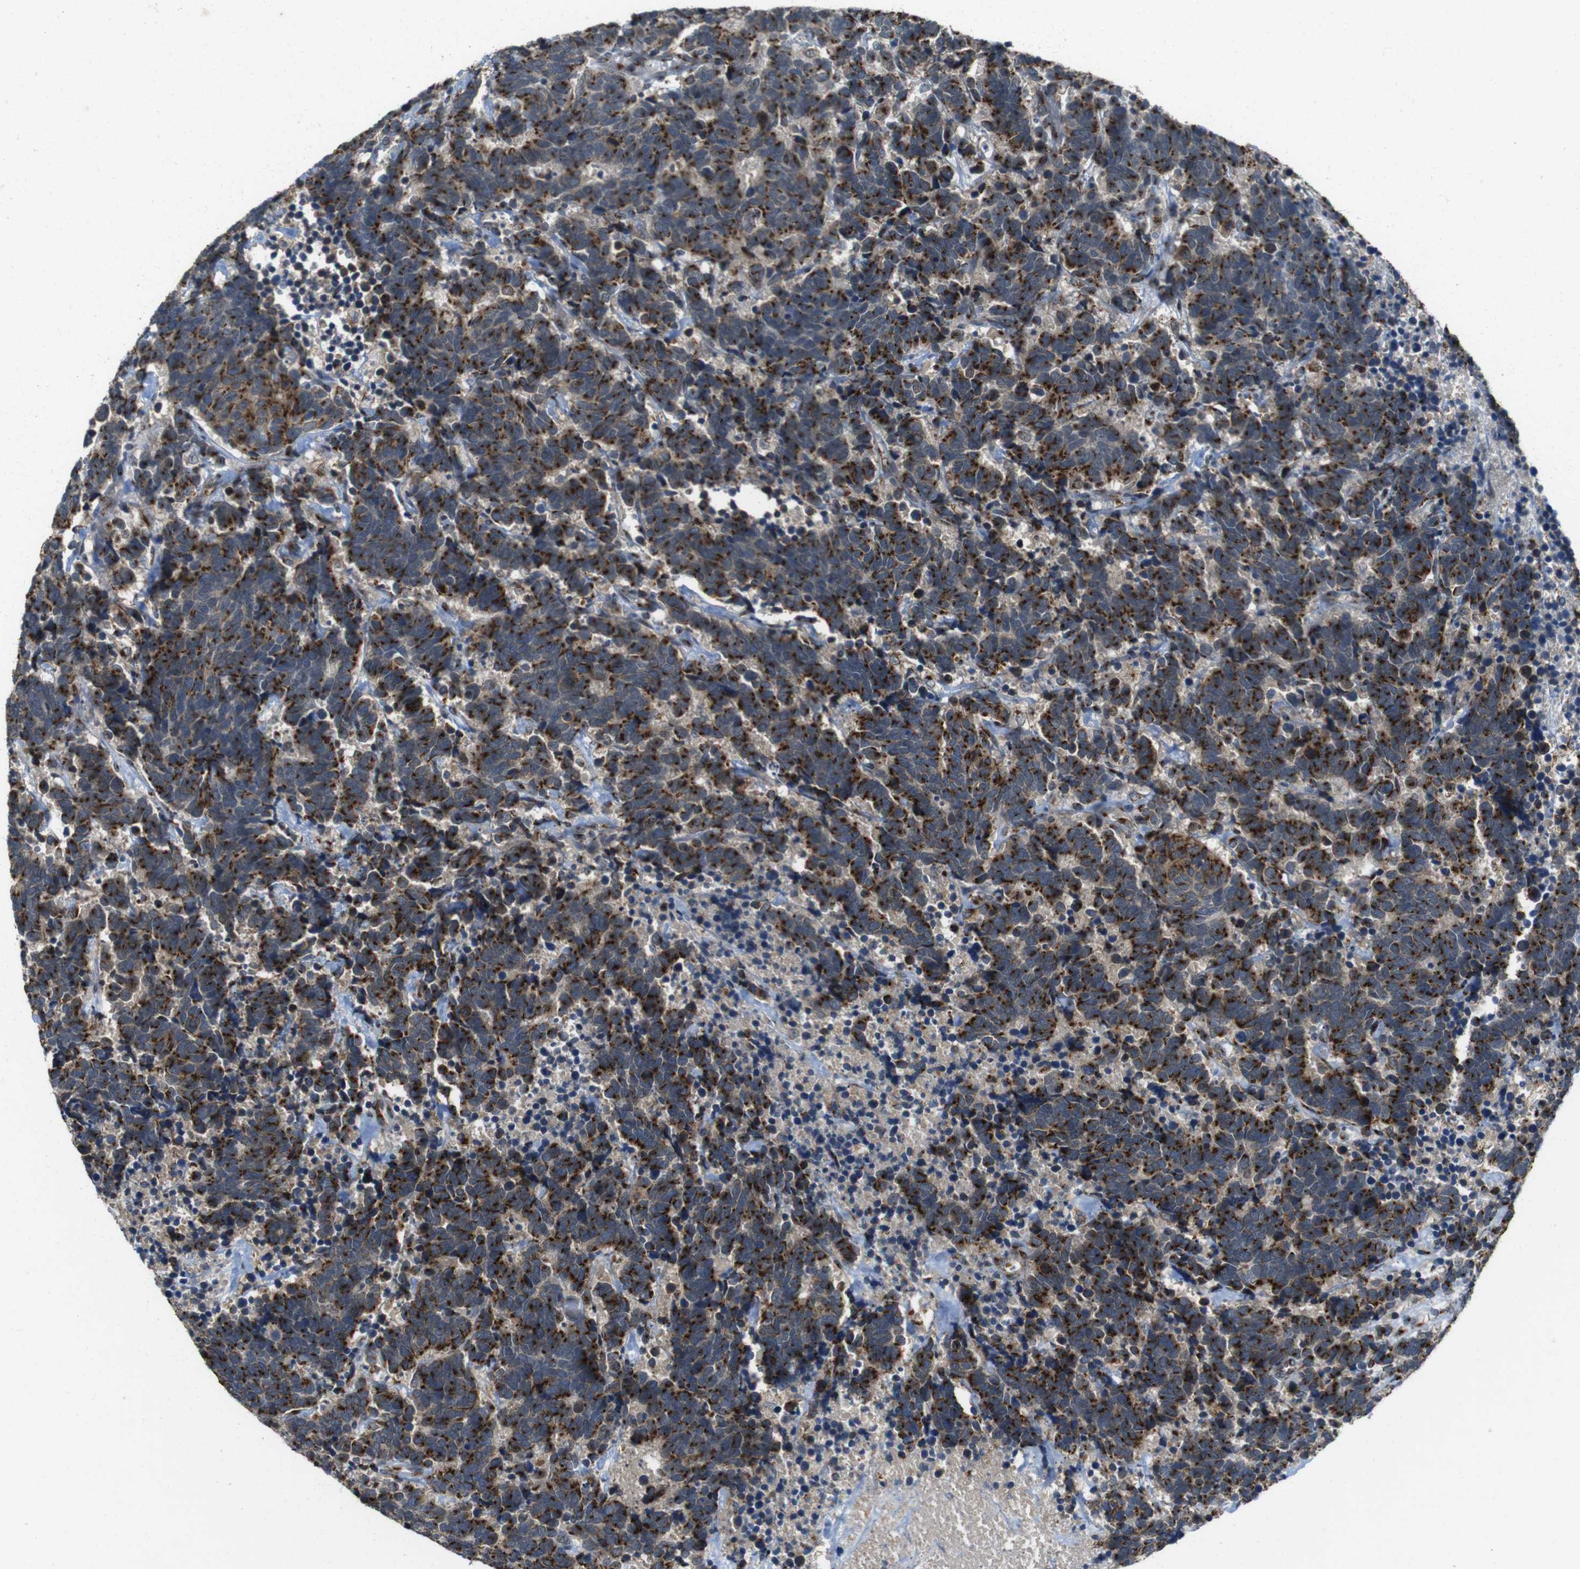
{"staining": {"intensity": "strong", "quantity": ">75%", "location": "cytoplasmic/membranous"}, "tissue": "carcinoid", "cell_type": "Tumor cells", "image_type": "cancer", "snomed": [{"axis": "morphology", "description": "Carcinoma, NOS"}, {"axis": "morphology", "description": "Carcinoid, malignant, NOS"}, {"axis": "topography", "description": "Urinary bladder"}], "caption": "Carcinoid stained for a protein displays strong cytoplasmic/membranous positivity in tumor cells. Ihc stains the protein in brown and the nuclei are stained blue.", "gene": "ZFPL1", "patient": {"sex": "male", "age": 57}}